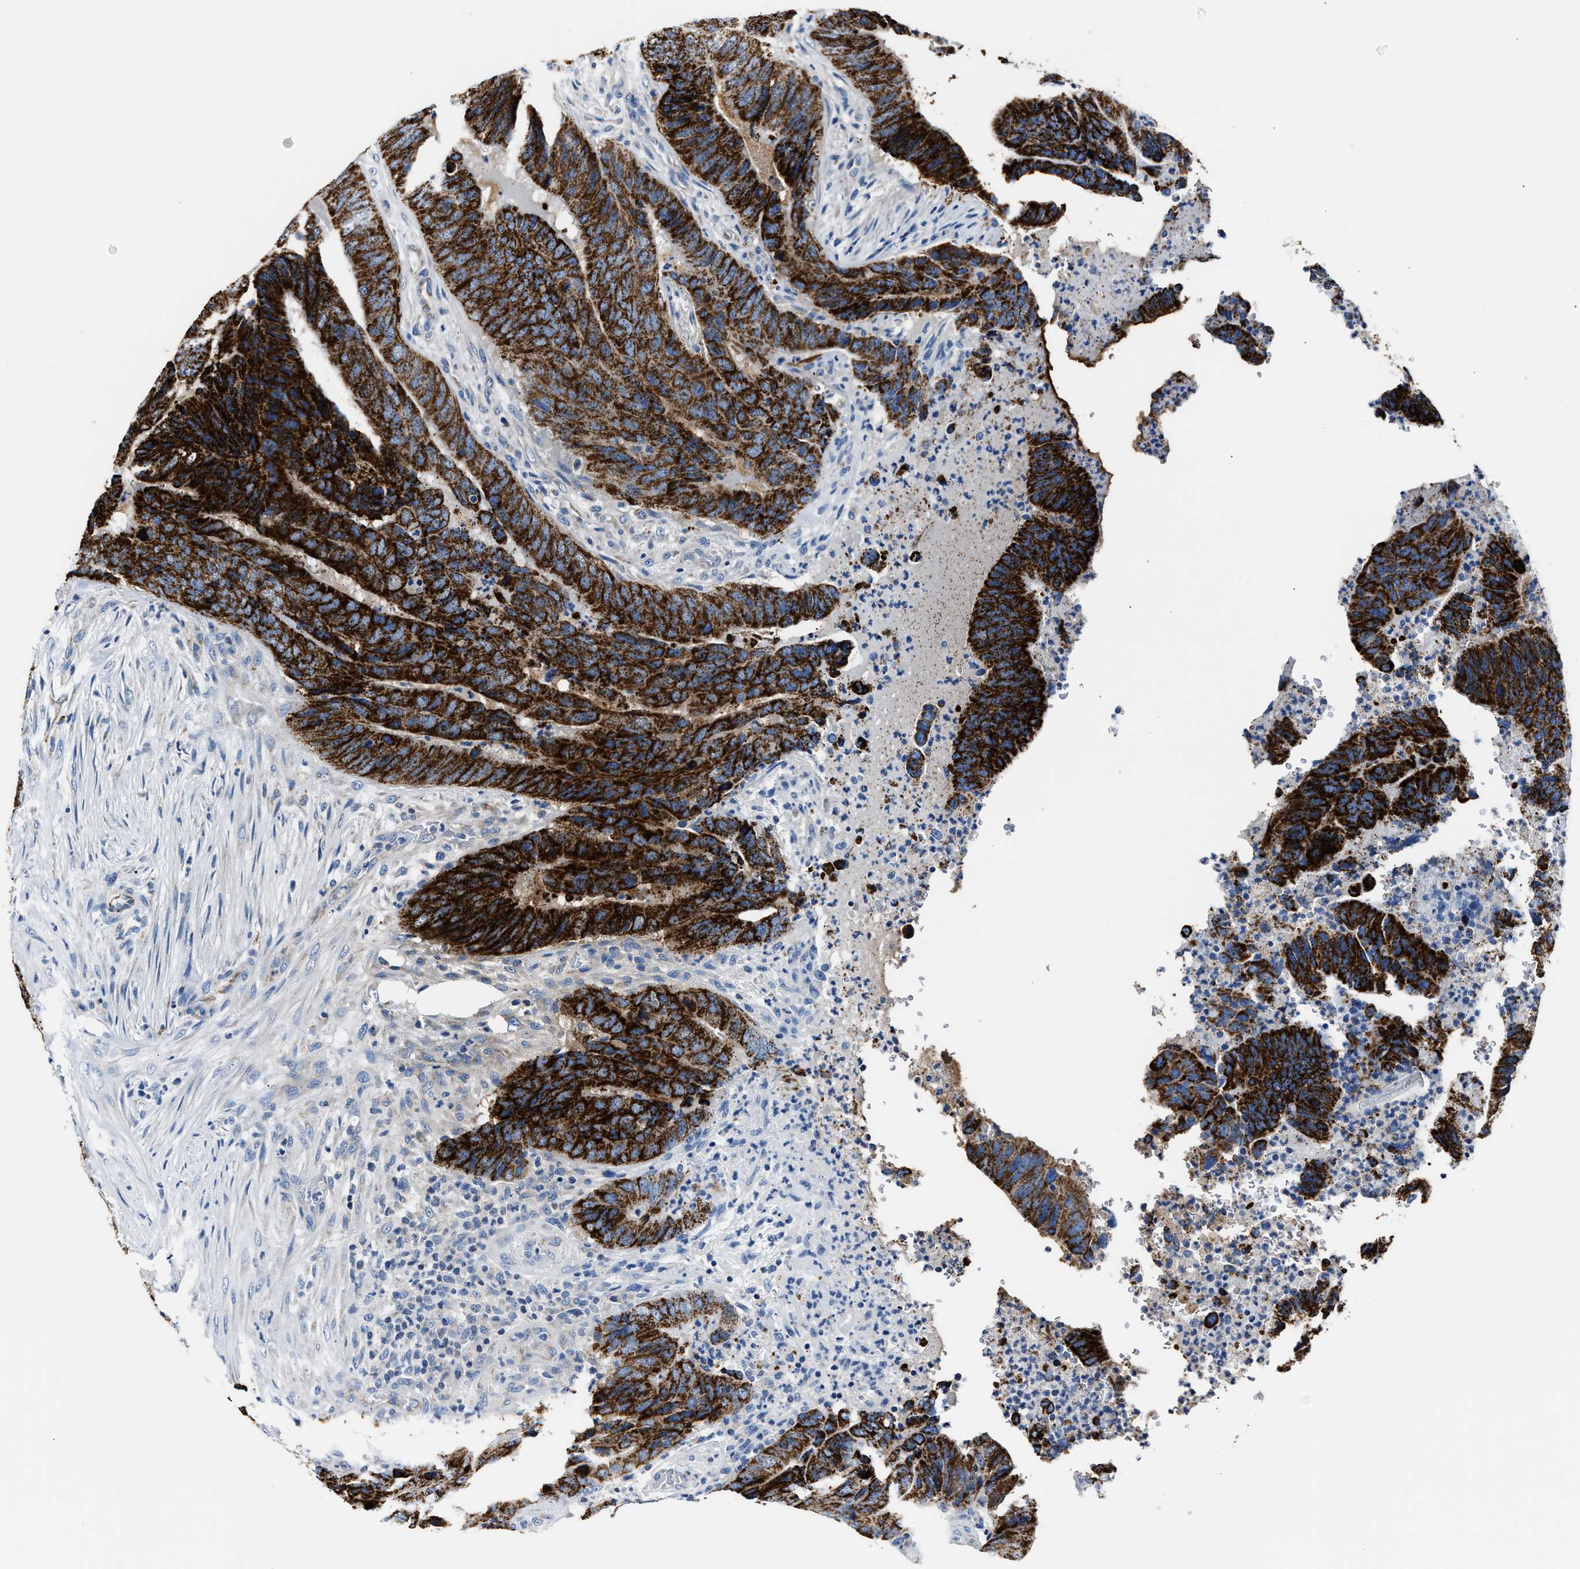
{"staining": {"intensity": "strong", "quantity": ">75%", "location": "cytoplasmic/membranous"}, "tissue": "colorectal cancer", "cell_type": "Tumor cells", "image_type": "cancer", "snomed": [{"axis": "morphology", "description": "Adenocarcinoma, NOS"}, {"axis": "topography", "description": "Colon"}], "caption": "Approximately >75% of tumor cells in colorectal cancer reveal strong cytoplasmic/membranous protein staining as visualized by brown immunohistochemical staining.", "gene": "AMACR", "patient": {"sex": "male", "age": 56}}